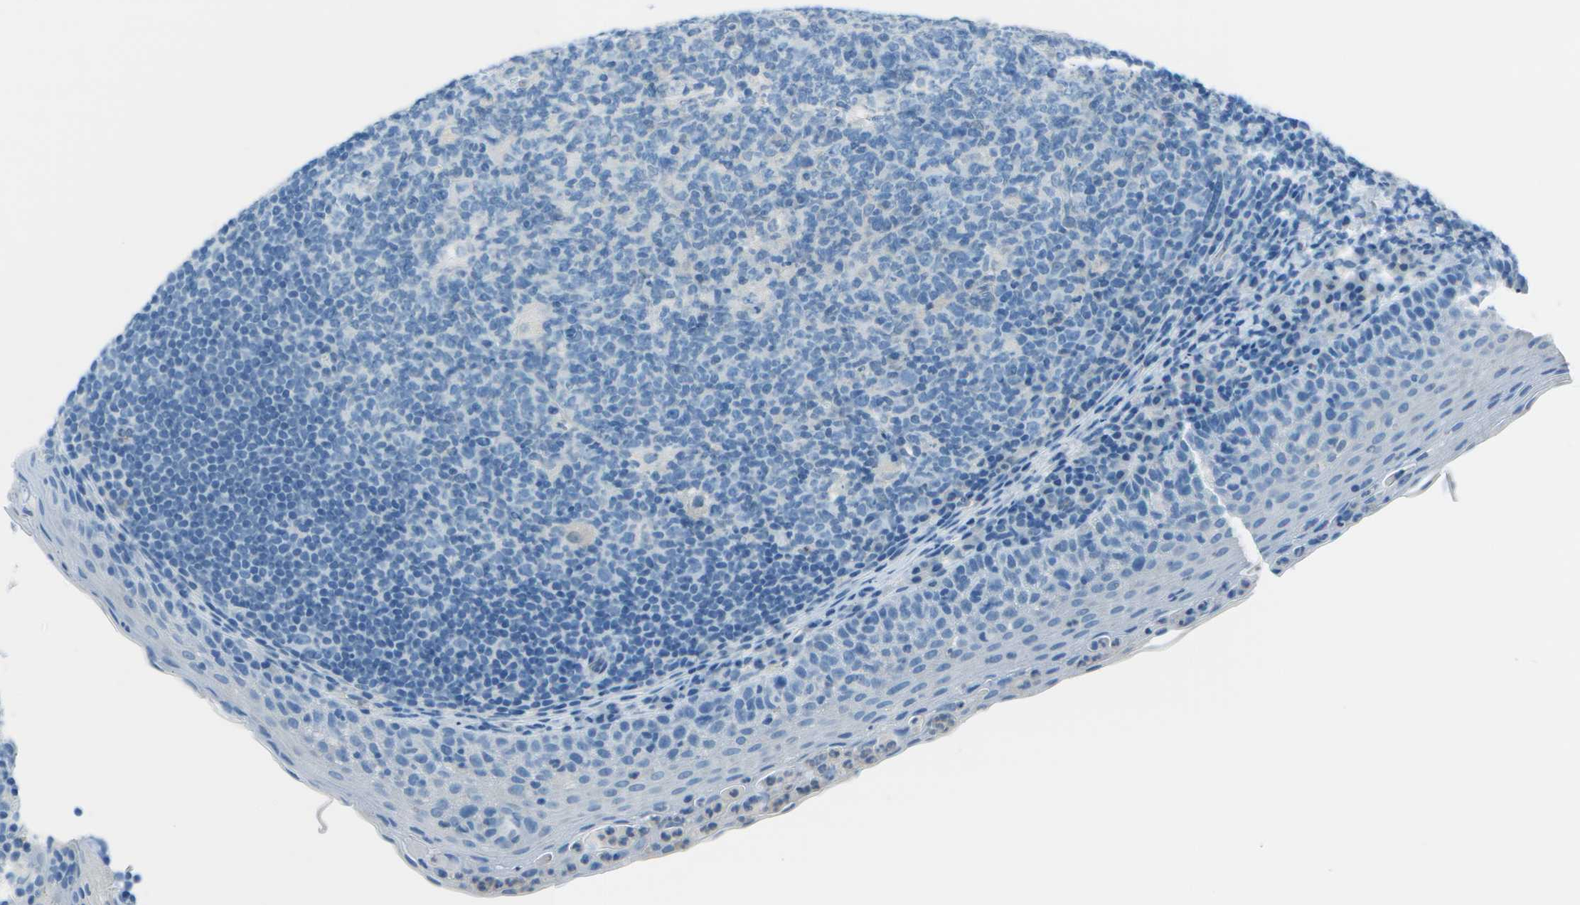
{"staining": {"intensity": "negative", "quantity": "none", "location": "none"}, "tissue": "tonsil", "cell_type": "Germinal center cells", "image_type": "normal", "snomed": [{"axis": "morphology", "description": "Normal tissue, NOS"}, {"axis": "topography", "description": "Tonsil"}], "caption": "This is a micrograph of IHC staining of benign tonsil, which shows no staining in germinal center cells. Nuclei are stained in blue.", "gene": "ASL", "patient": {"sex": "male", "age": 17}}